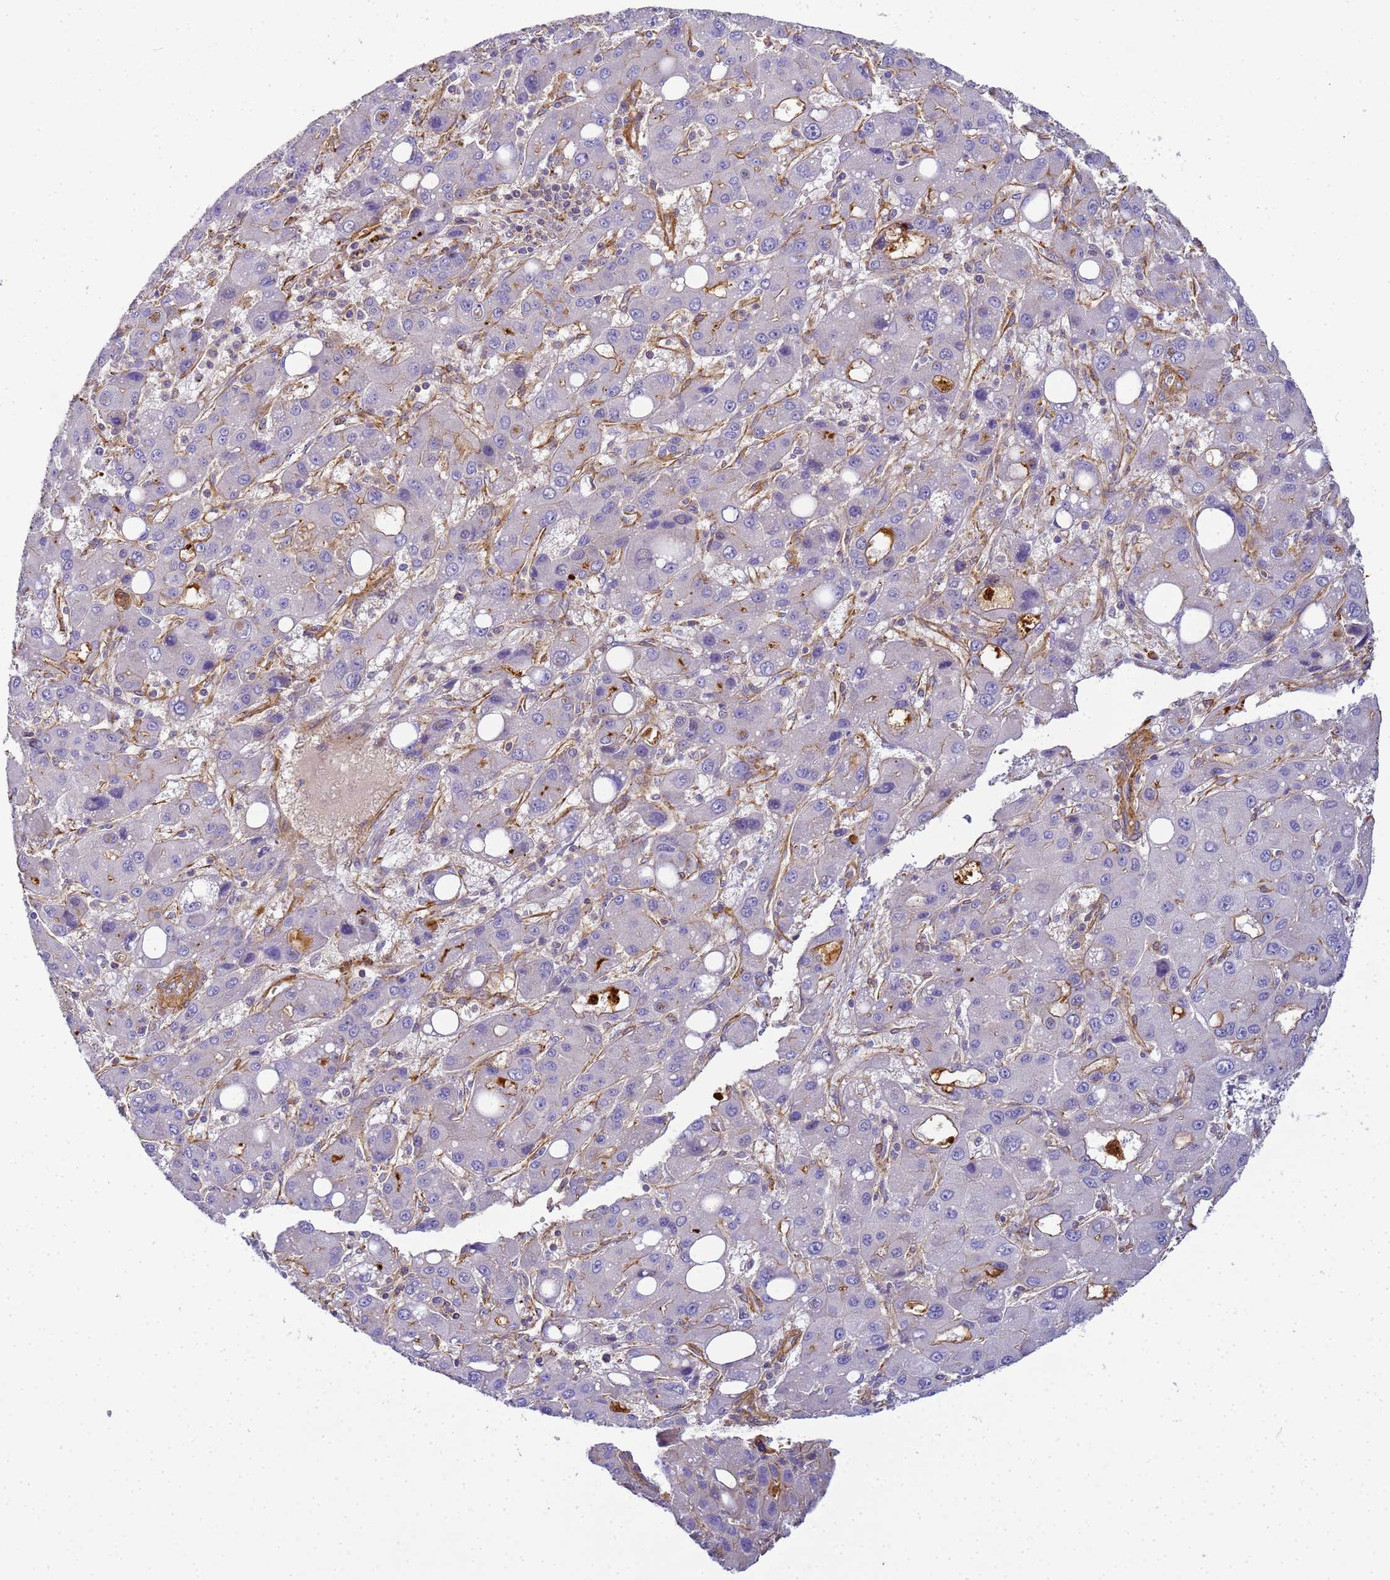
{"staining": {"intensity": "weak", "quantity": "<25%", "location": "cytoplasmic/membranous"}, "tissue": "liver cancer", "cell_type": "Tumor cells", "image_type": "cancer", "snomed": [{"axis": "morphology", "description": "Carcinoma, Hepatocellular, NOS"}, {"axis": "topography", "description": "Liver"}], "caption": "Immunohistochemical staining of human hepatocellular carcinoma (liver) reveals no significant positivity in tumor cells.", "gene": "MYL12A", "patient": {"sex": "male", "age": 55}}